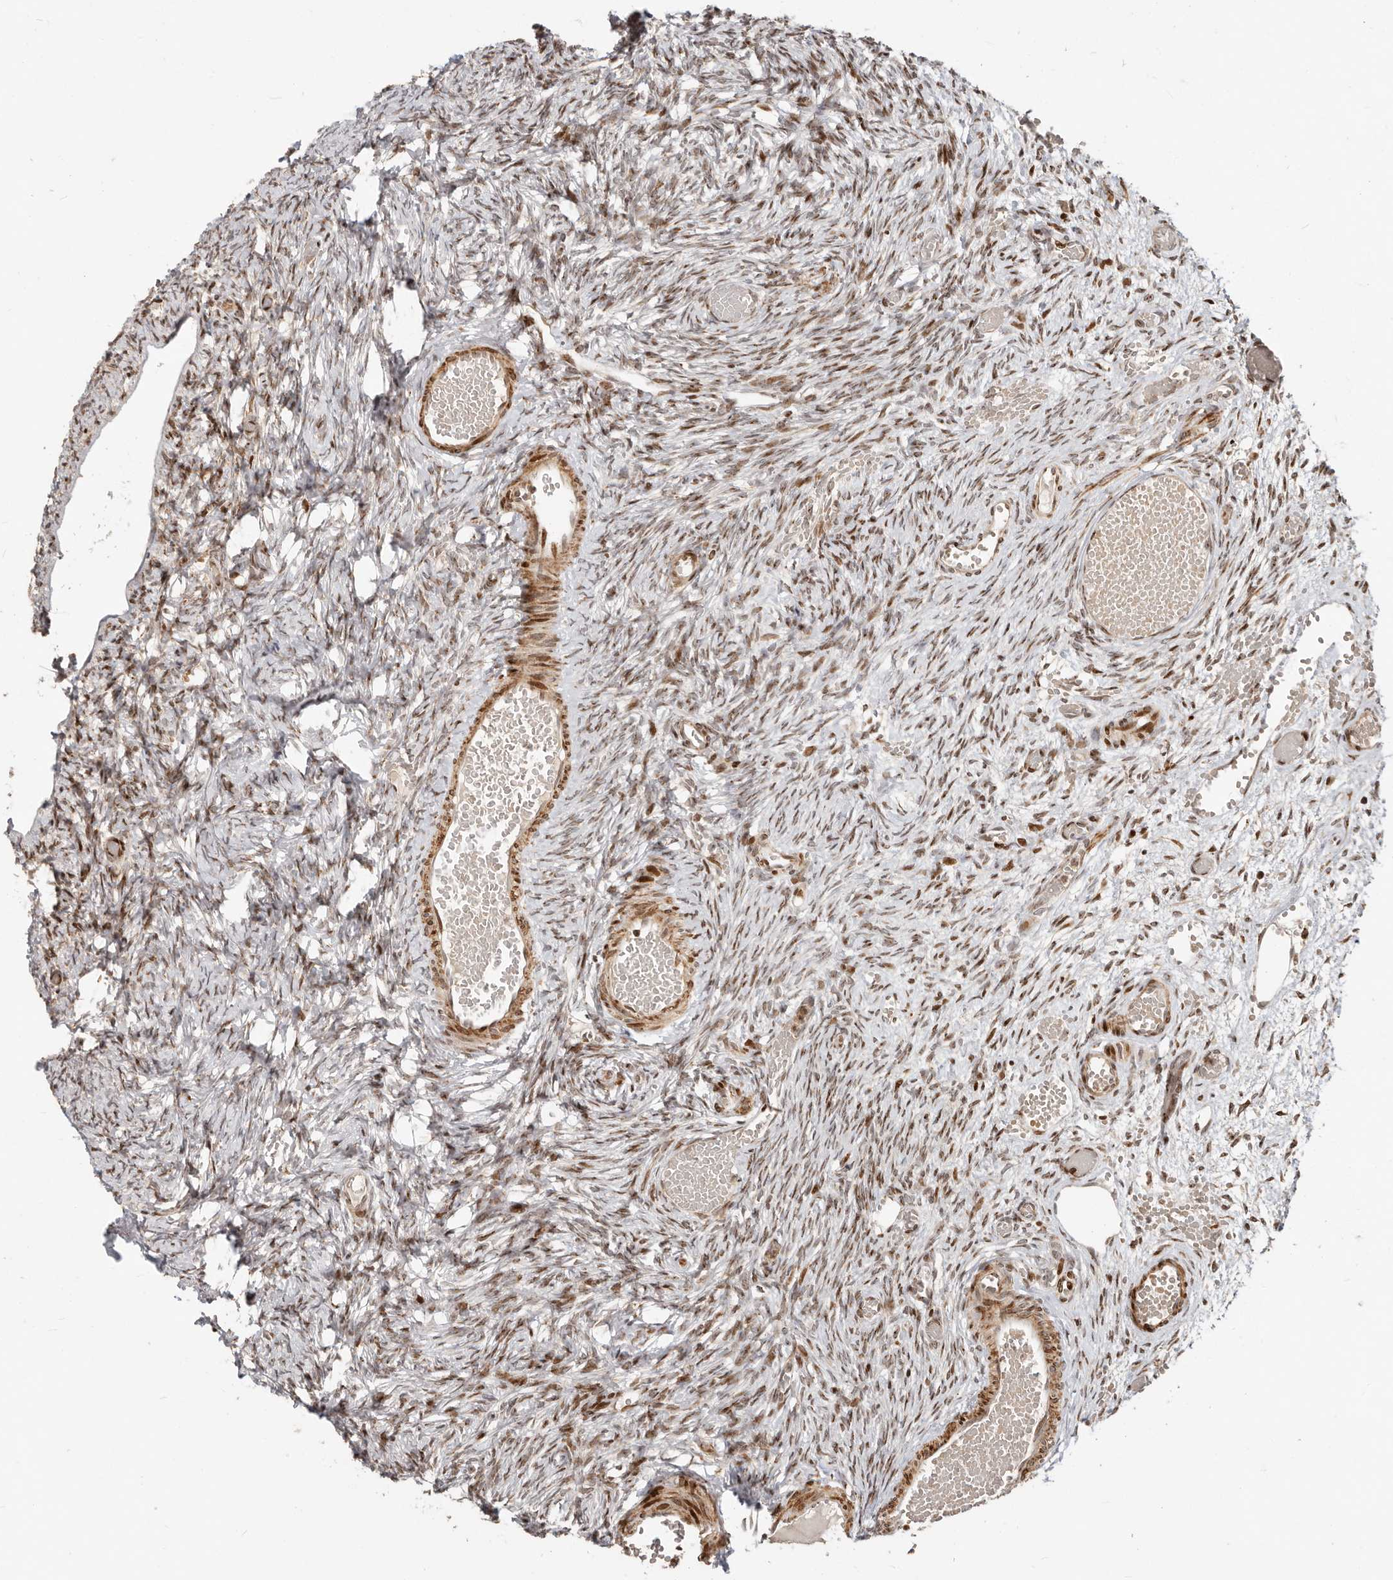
{"staining": {"intensity": "moderate", "quantity": ">75%", "location": "cytoplasmic/membranous,nuclear"}, "tissue": "ovary", "cell_type": "Ovarian stroma cells", "image_type": "normal", "snomed": [{"axis": "morphology", "description": "Adenocarcinoma, NOS"}, {"axis": "topography", "description": "Endometrium"}], "caption": "Immunohistochemistry (IHC) photomicrograph of normal ovary: human ovary stained using IHC displays medium levels of moderate protein expression localized specifically in the cytoplasmic/membranous,nuclear of ovarian stroma cells, appearing as a cytoplasmic/membranous,nuclear brown color.", "gene": "TRIM4", "patient": {"sex": "female", "age": 32}}